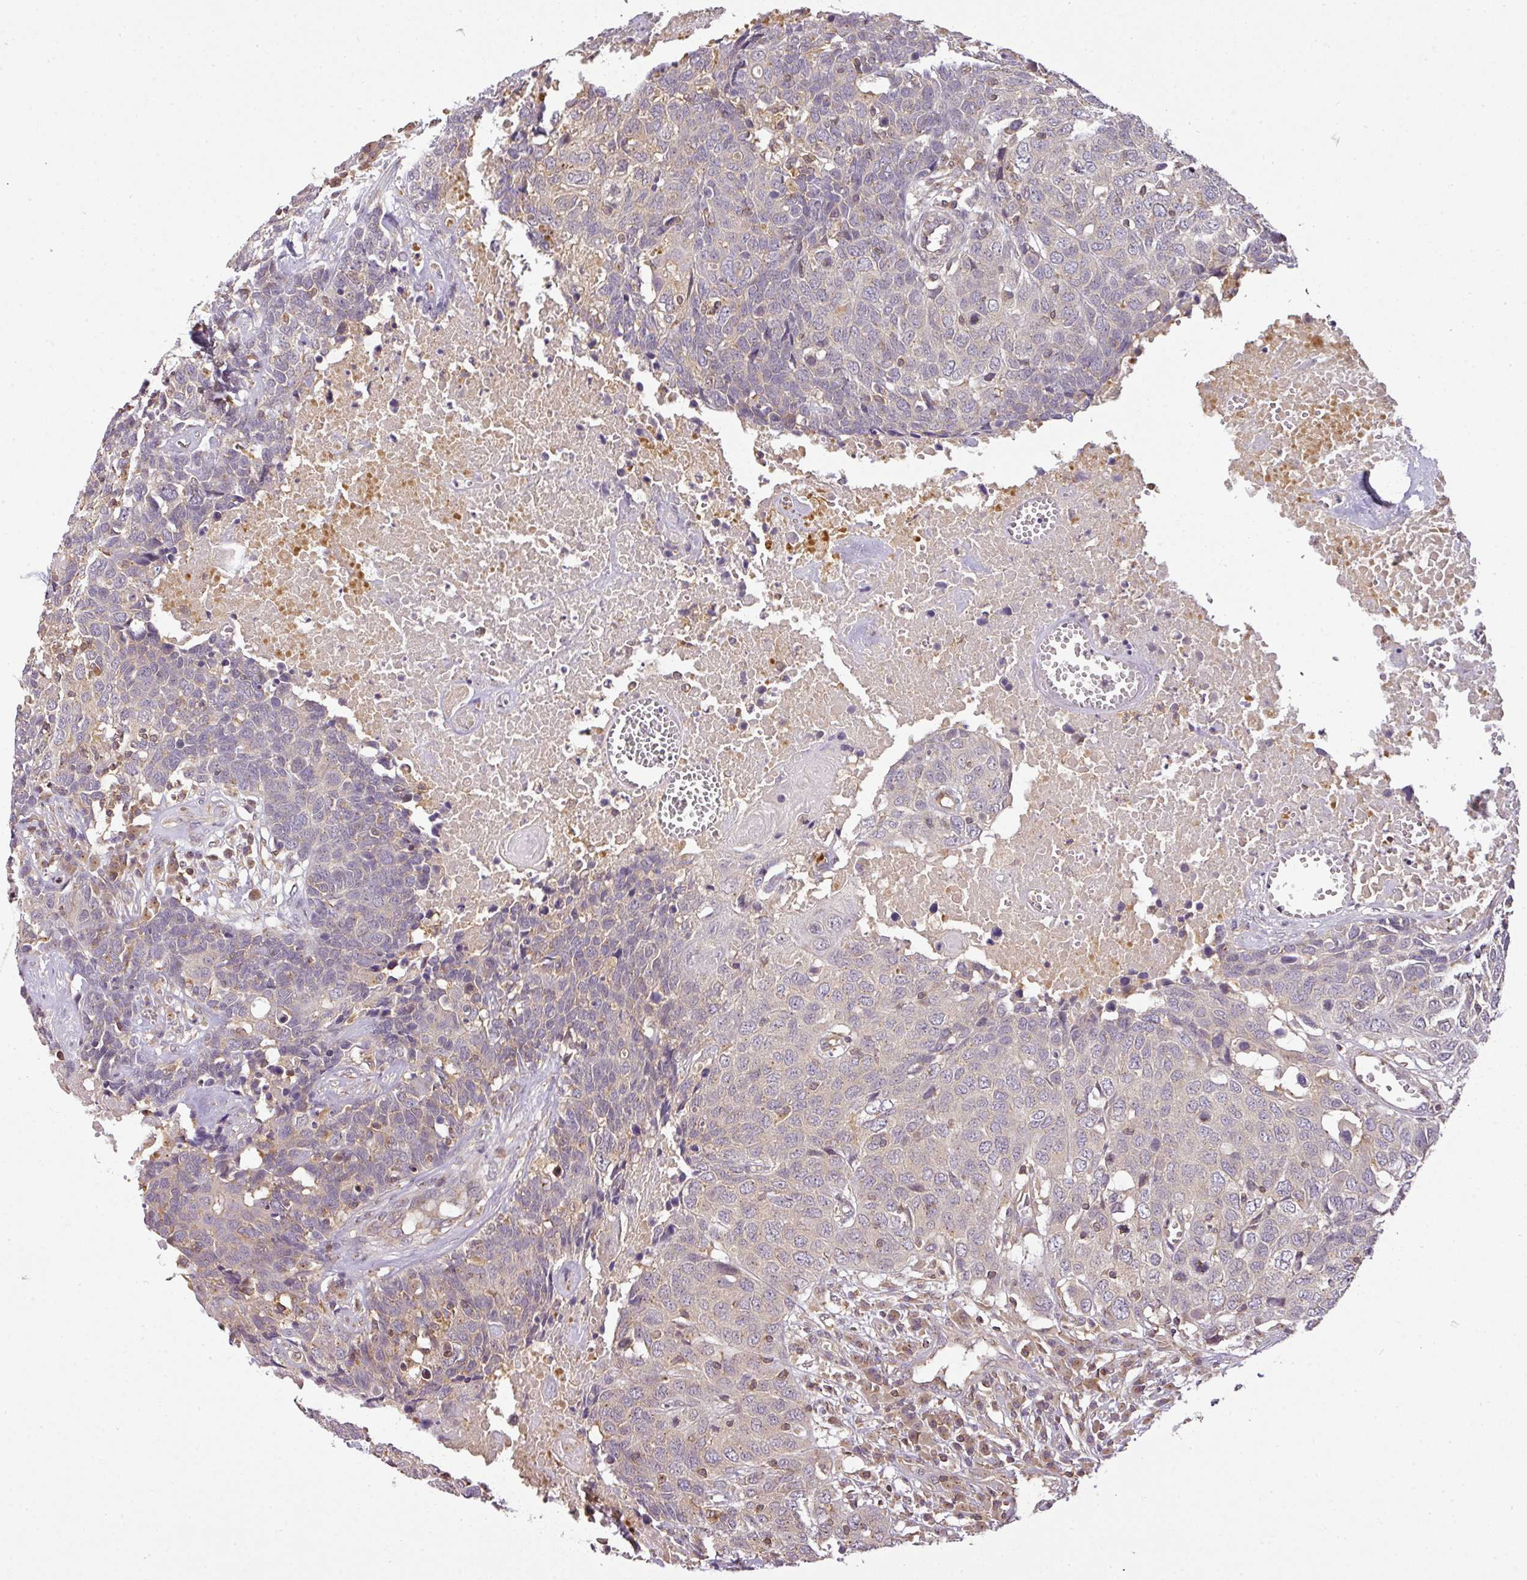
{"staining": {"intensity": "weak", "quantity": "<25%", "location": "cytoplasmic/membranous"}, "tissue": "head and neck cancer", "cell_type": "Tumor cells", "image_type": "cancer", "snomed": [{"axis": "morphology", "description": "Squamous cell carcinoma, NOS"}, {"axis": "topography", "description": "Head-Neck"}], "caption": "Immunohistochemistry (IHC) image of neoplastic tissue: head and neck cancer (squamous cell carcinoma) stained with DAB demonstrates no significant protein expression in tumor cells.", "gene": "TCL1B", "patient": {"sex": "male", "age": 66}}